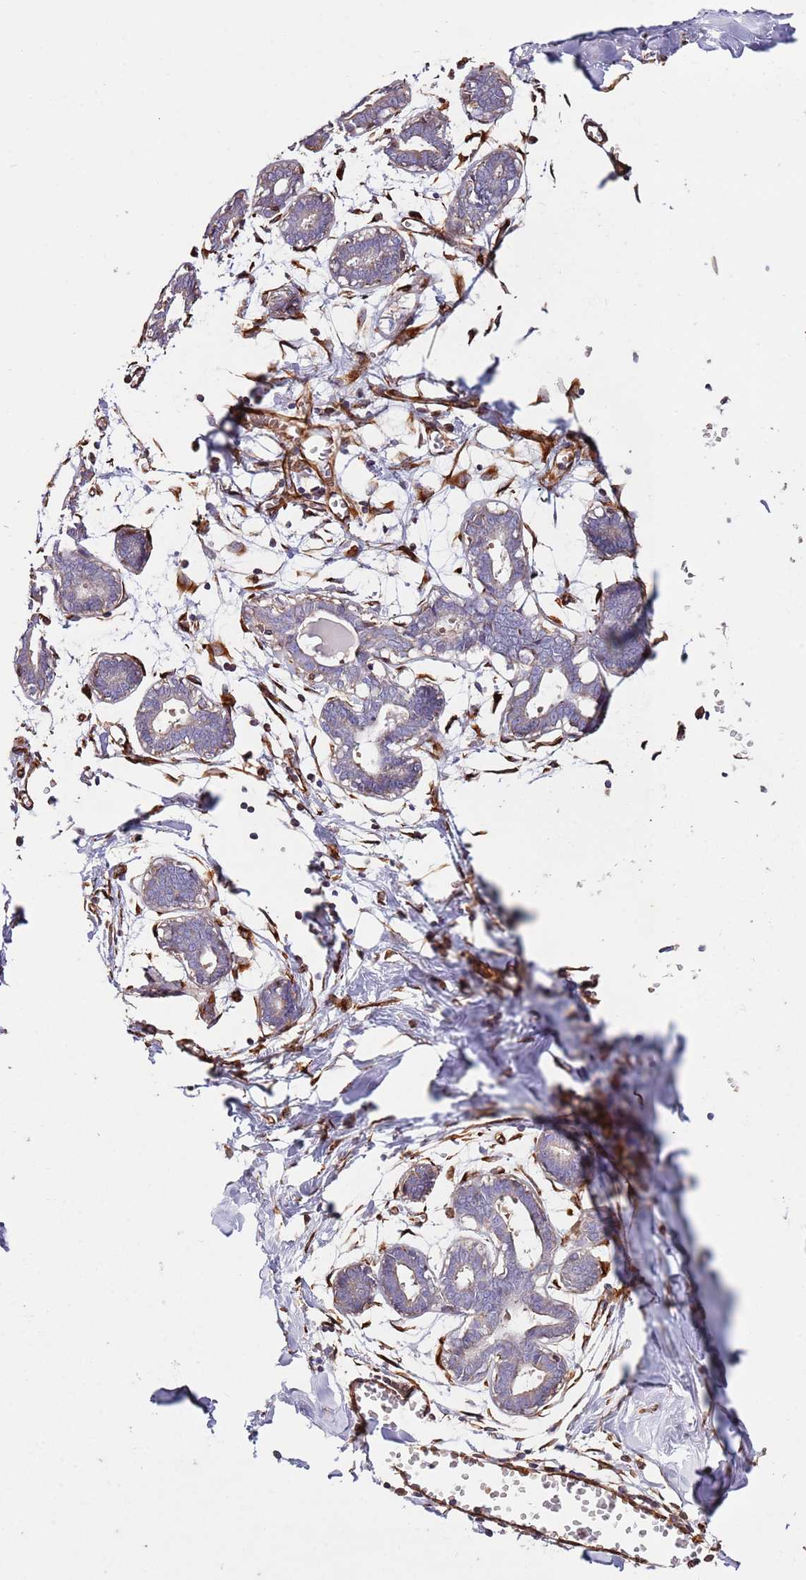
{"staining": {"intensity": "weak", "quantity": "<25%", "location": "cytoplasmic/membranous"}, "tissue": "breast", "cell_type": "Adipocytes", "image_type": "normal", "snomed": [{"axis": "morphology", "description": "Normal tissue, NOS"}, {"axis": "topography", "description": "Breast"}], "caption": "Immunohistochemistry (IHC) micrograph of unremarkable breast: human breast stained with DAB demonstrates no significant protein staining in adipocytes.", "gene": "MRGPRE", "patient": {"sex": "female", "age": 27}}